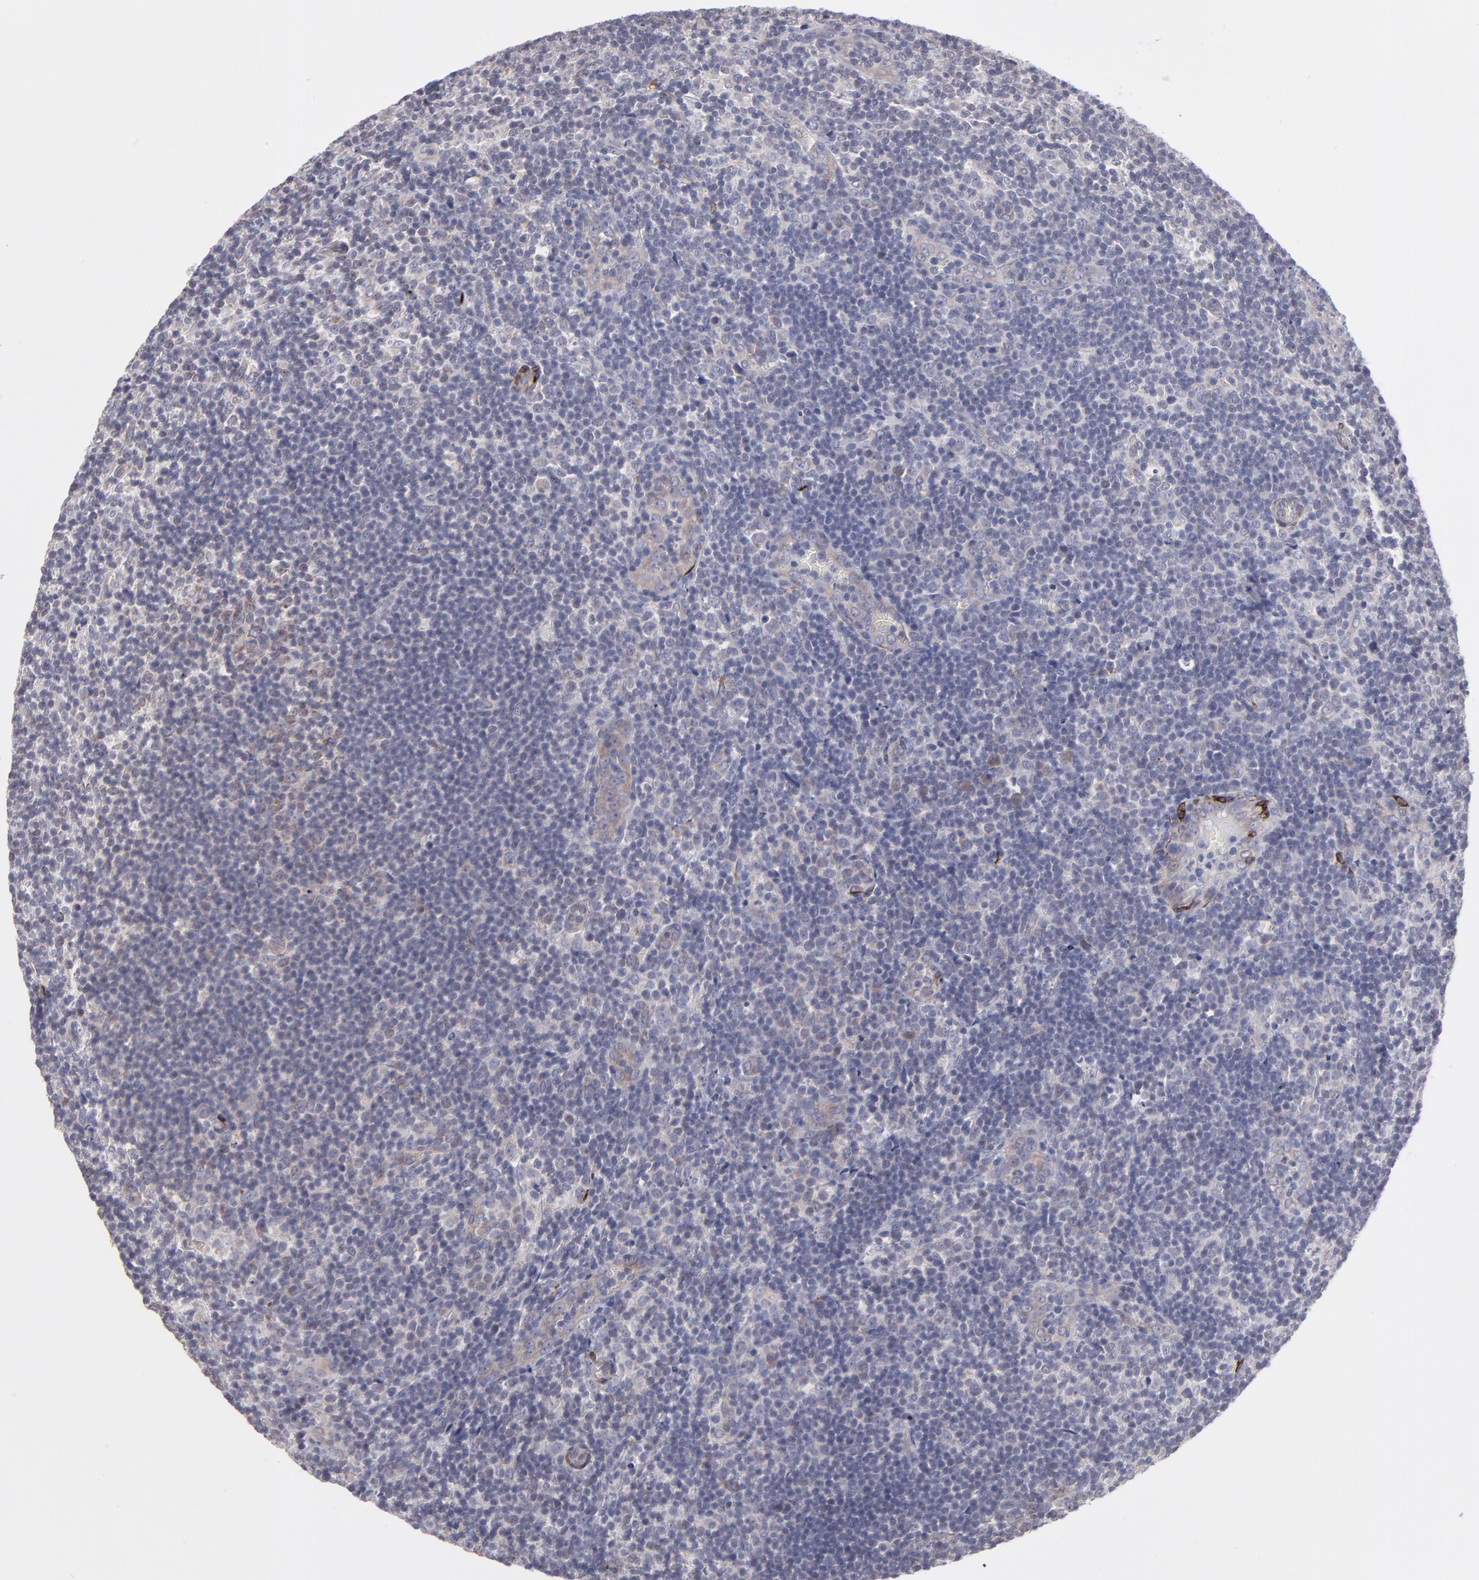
{"staining": {"intensity": "weak", "quantity": "<25%", "location": "cytoplasmic/membranous"}, "tissue": "lymphoma", "cell_type": "Tumor cells", "image_type": "cancer", "snomed": [{"axis": "morphology", "description": "Malignant lymphoma, non-Hodgkin's type, Low grade"}, {"axis": "topography", "description": "Lymph node"}], "caption": "Tumor cells show no significant staining in malignant lymphoma, non-Hodgkin's type (low-grade). (Stains: DAB immunohistochemistry (IHC) with hematoxylin counter stain, Microscopy: brightfield microscopy at high magnification).", "gene": "SLMAP", "patient": {"sex": "male", "age": 74}}